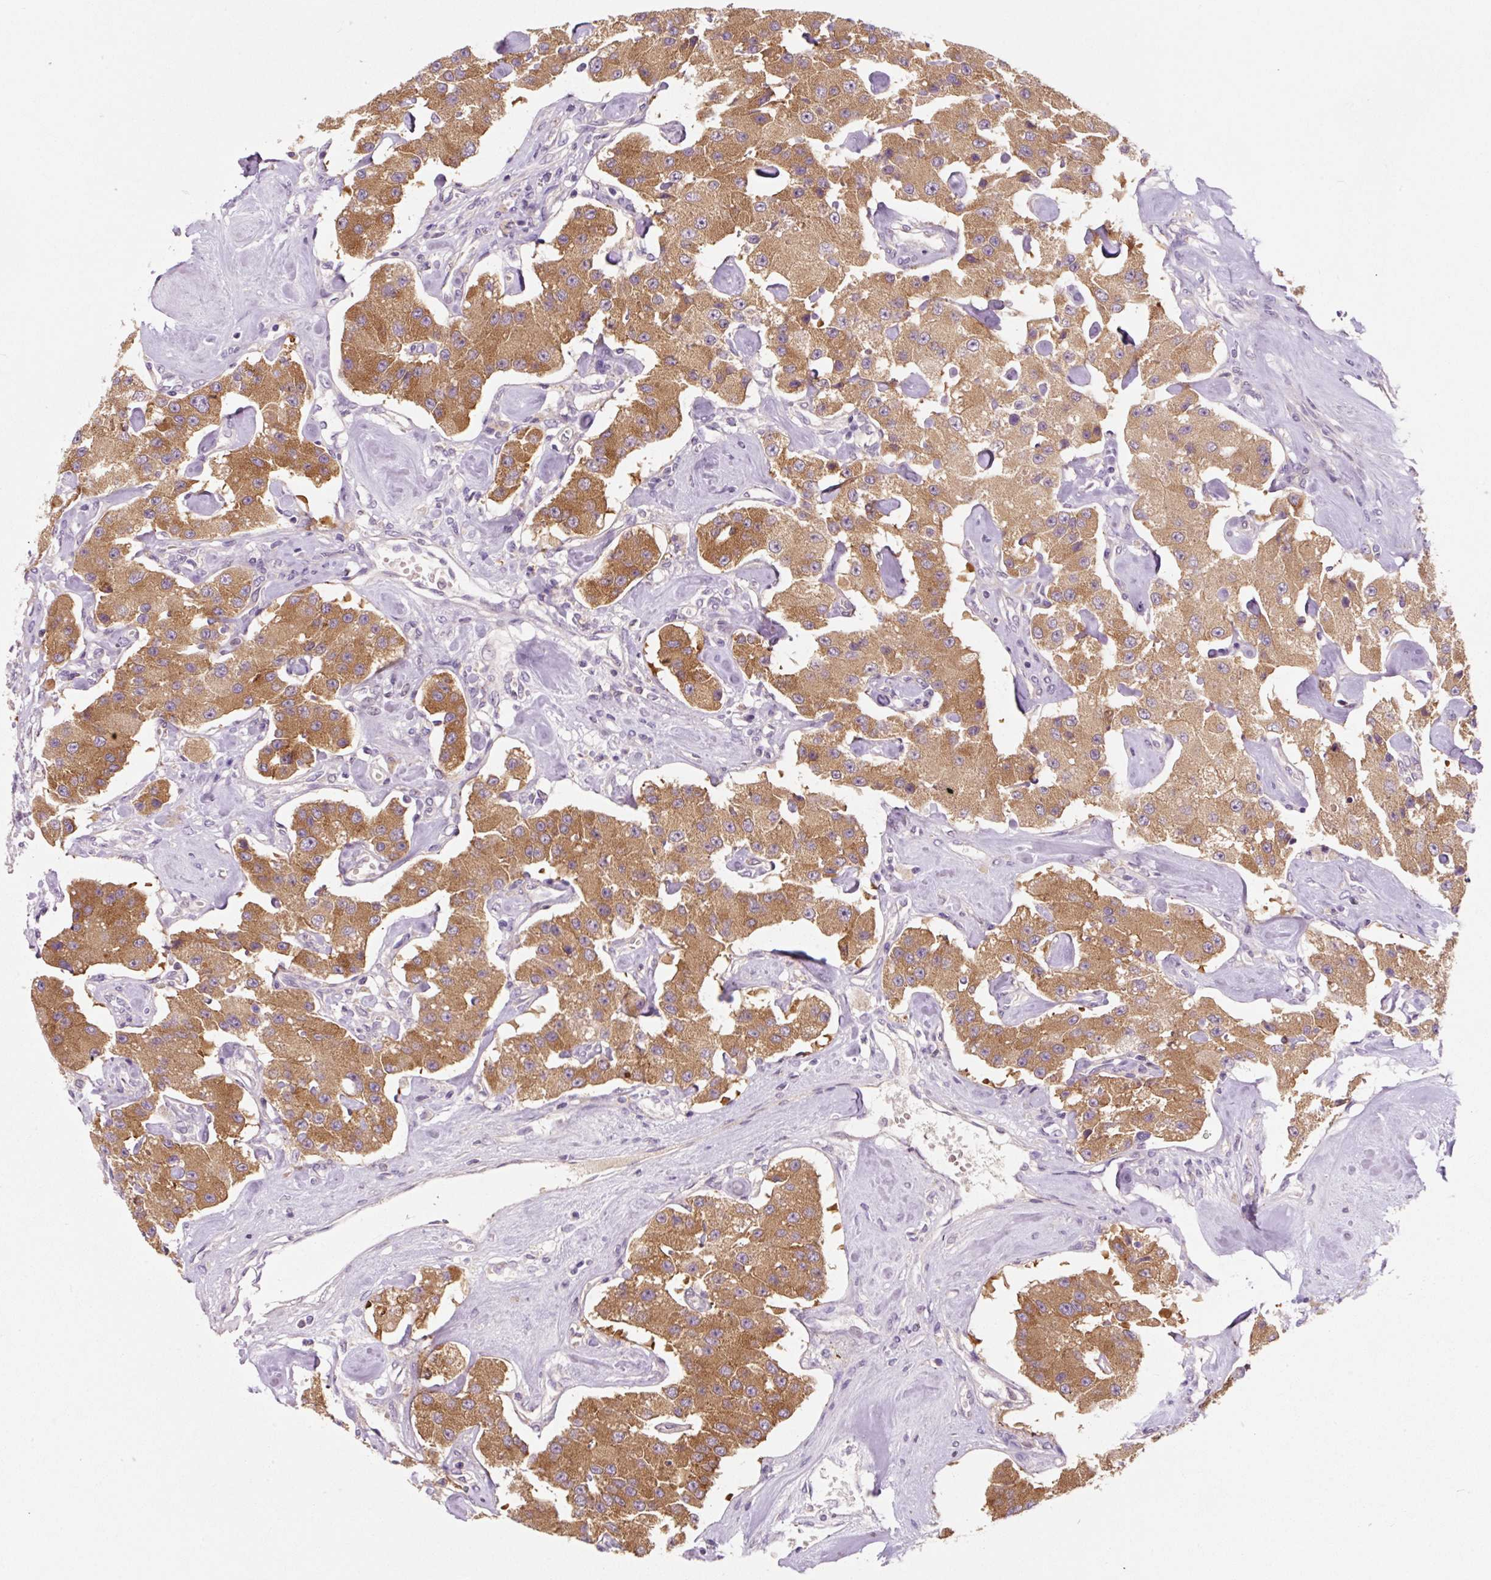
{"staining": {"intensity": "moderate", "quantity": ">75%", "location": "cytoplasmic/membranous"}, "tissue": "carcinoid", "cell_type": "Tumor cells", "image_type": "cancer", "snomed": [{"axis": "morphology", "description": "Carcinoid, malignant, NOS"}, {"axis": "topography", "description": "Pancreas"}], "caption": "Tumor cells reveal medium levels of moderate cytoplasmic/membranous staining in approximately >75% of cells in carcinoid. (Brightfield microscopy of DAB IHC at high magnification).", "gene": "SYP", "patient": {"sex": "male", "age": 41}}